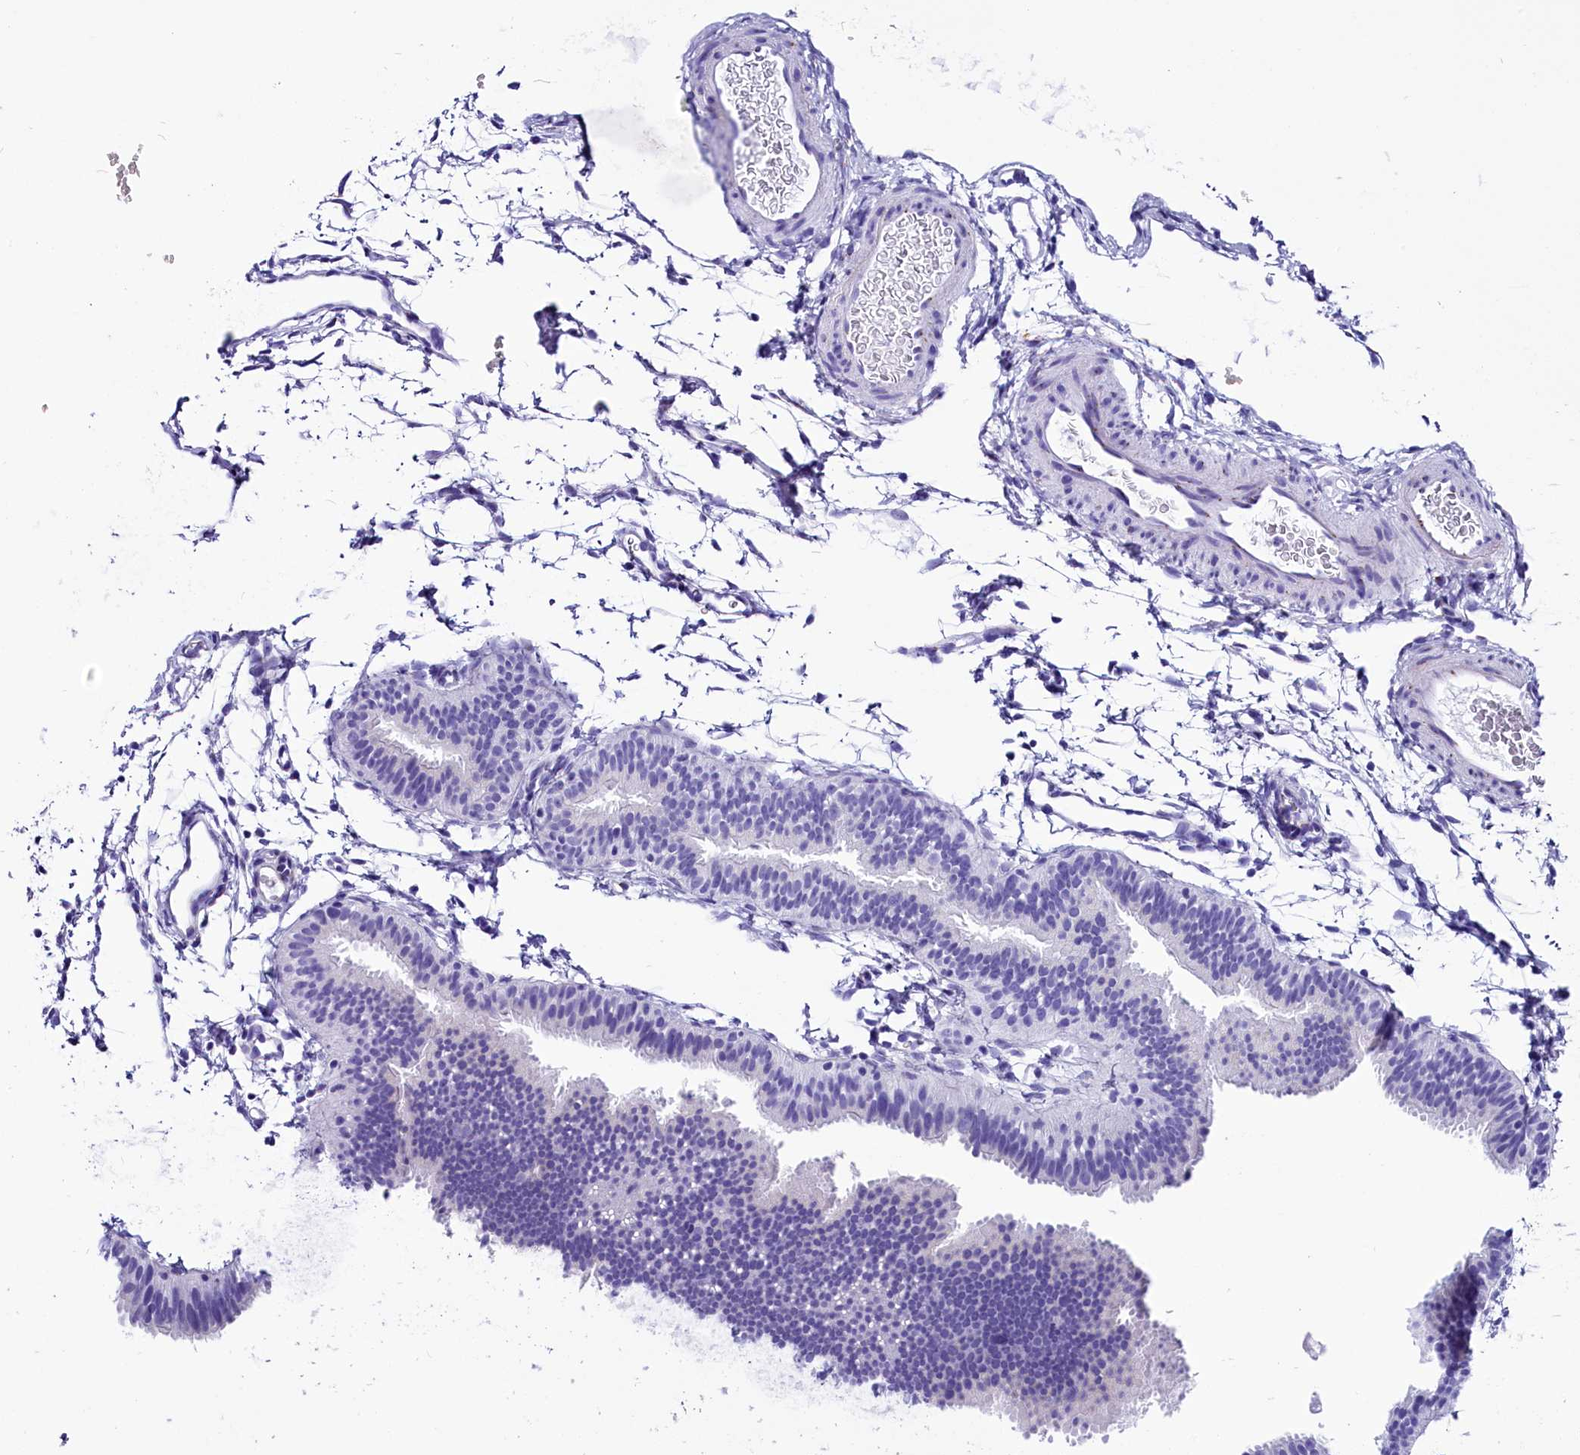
{"staining": {"intensity": "negative", "quantity": "none", "location": "none"}, "tissue": "fallopian tube", "cell_type": "Glandular cells", "image_type": "normal", "snomed": [{"axis": "morphology", "description": "Normal tissue, NOS"}, {"axis": "topography", "description": "Fallopian tube"}], "caption": "High power microscopy histopathology image of an IHC histopathology image of normal fallopian tube, revealing no significant staining in glandular cells.", "gene": "AP3B2", "patient": {"sex": "female", "age": 35}}